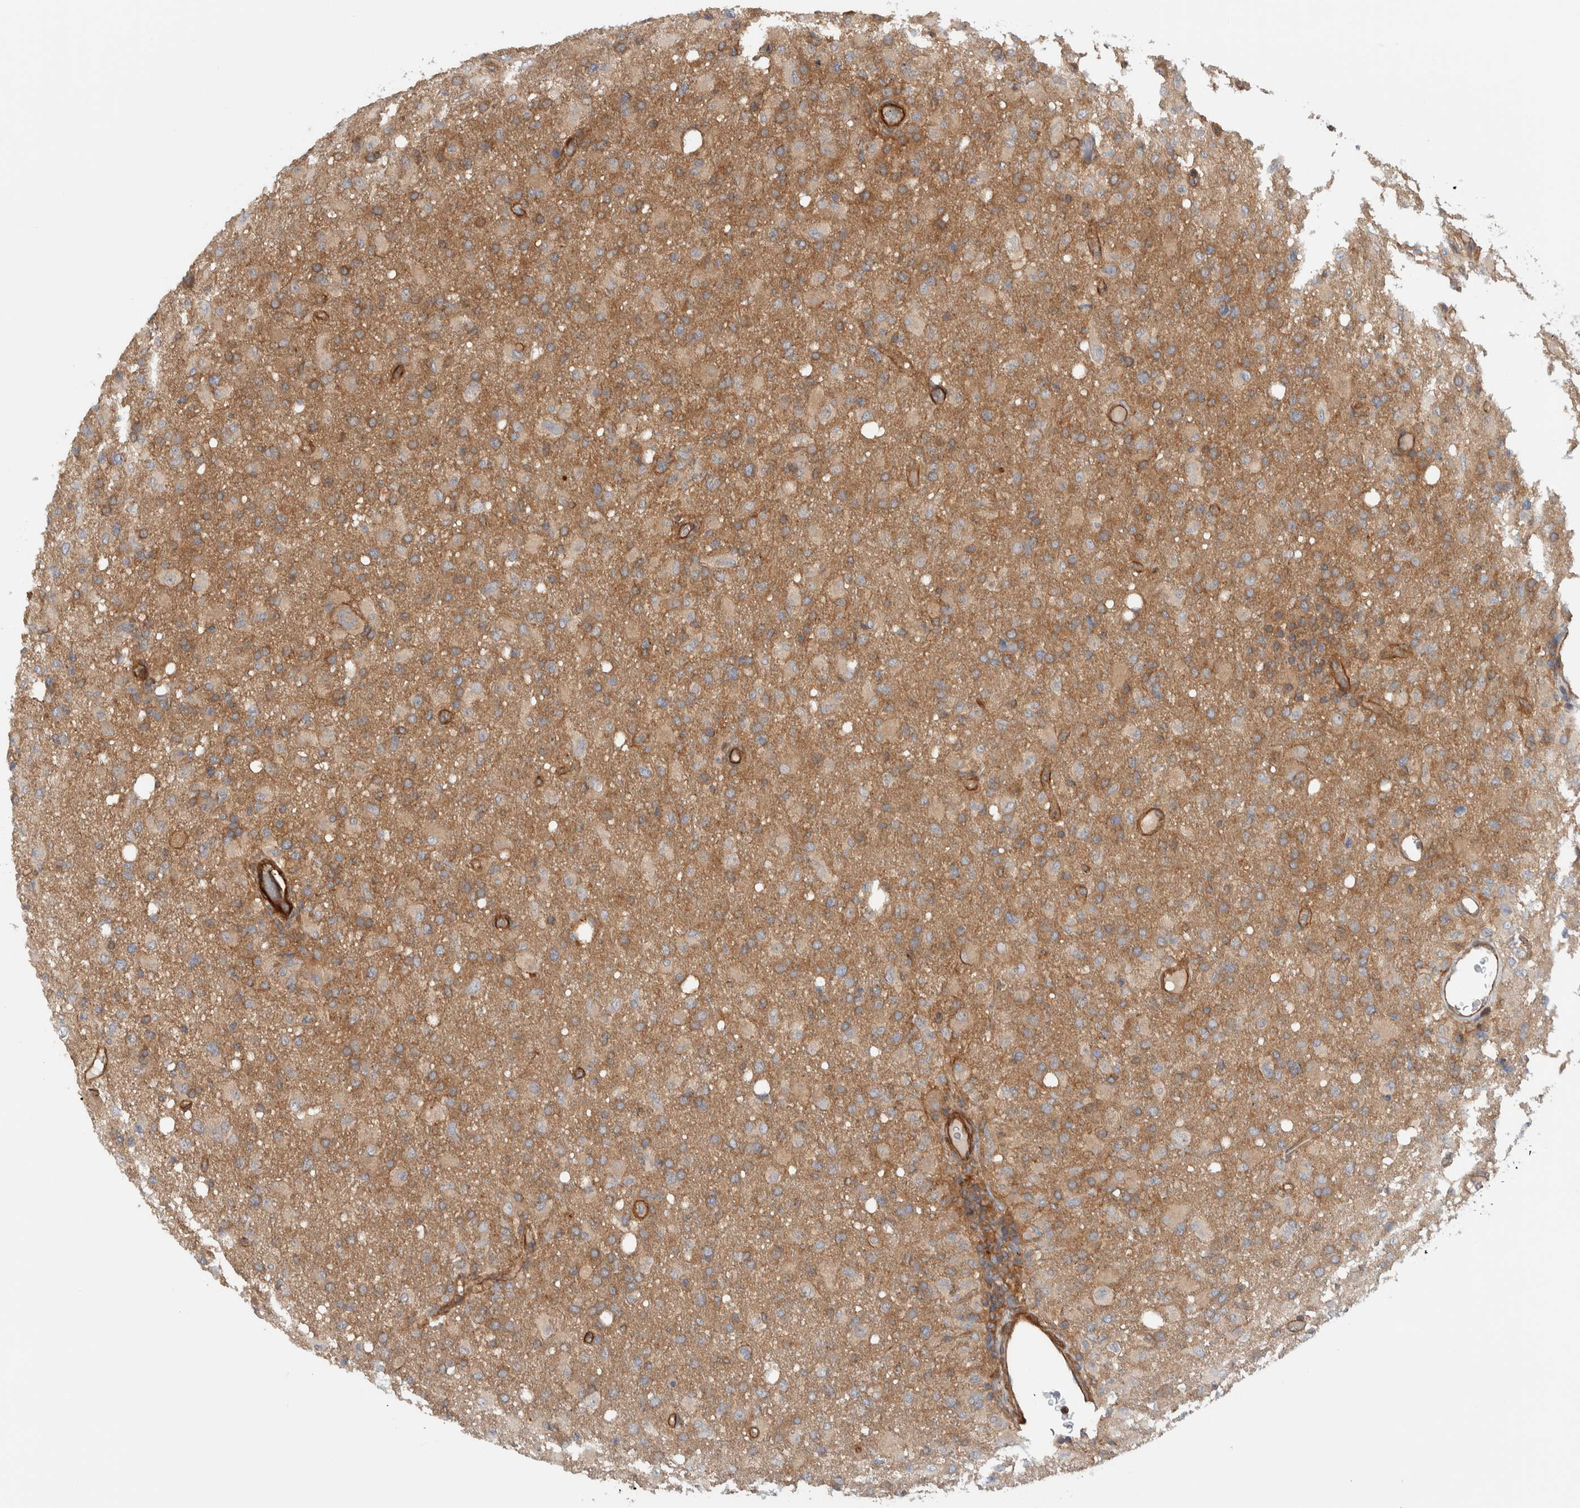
{"staining": {"intensity": "moderate", "quantity": ">75%", "location": "cytoplasmic/membranous"}, "tissue": "glioma", "cell_type": "Tumor cells", "image_type": "cancer", "snomed": [{"axis": "morphology", "description": "Glioma, malignant, High grade"}, {"axis": "topography", "description": "Brain"}], "caption": "Glioma stained with immunohistochemistry (IHC) displays moderate cytoplasmic/membranous positivity in approximately >75% of tumor cells.", "gene": "MPRIP", "patient": {"sex": "female", "age": 57}}